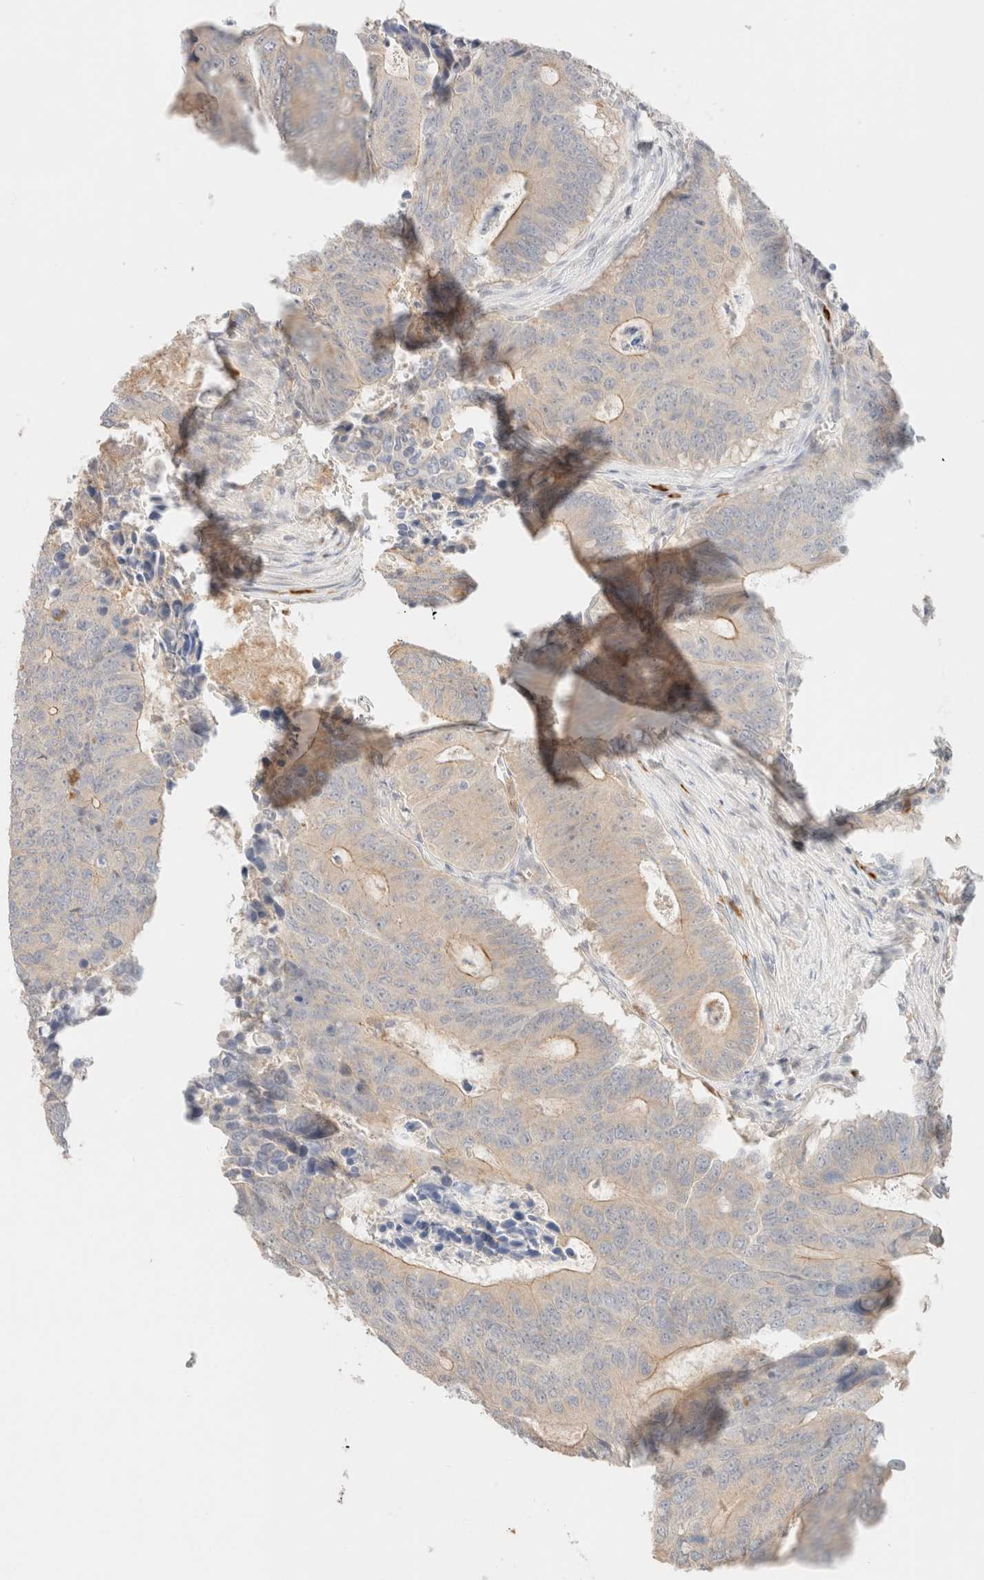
{"staining": {"intensity": "moderate", "quantity": "<25%", "location": "cytoplasmic/membranous"}, "tissue": "colorectal cancer", "cell_type": "Tumor cells", "image_type": "cancer", "snomed": [{"axis": "morphology", "description": "Adenocarcinoma, NOS"}, {"axis": "topography", "description": "Colon"}], "caption": "An immunohistochemistry image of tumor tissue is shown. Protein staining in brown shows moderate cytoplasmic/membranous positivity in adenocarcinoma (colorectal) within tumor cells.", "gene": "SGSM2", "patient": {"sex": "male", "age": 87}}